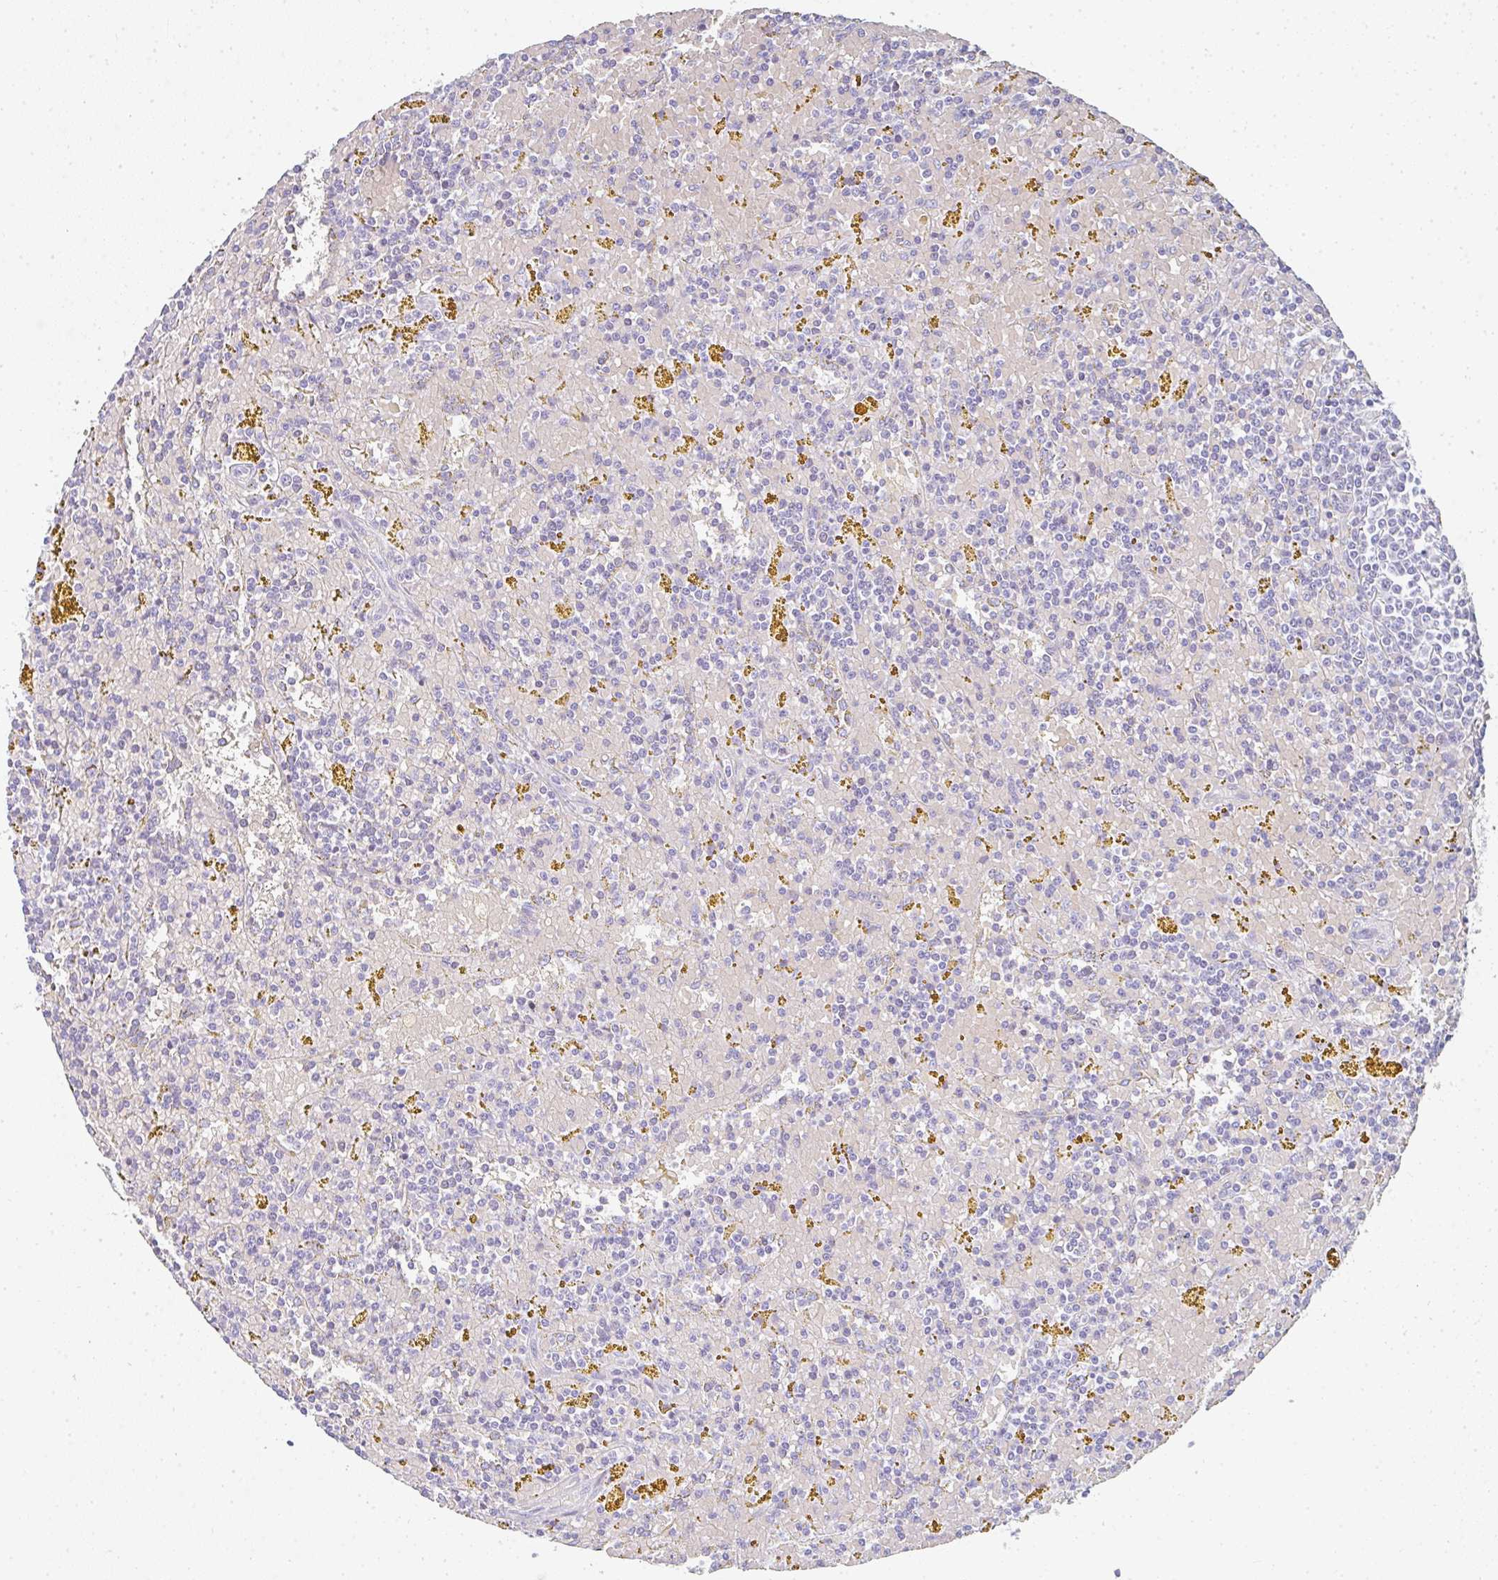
{"staining": {"intensity": "negative", "quantity": "none", "location": "none"}, "tissue": "lymphoma", "cell_type": "Tumor cells", "image_type": "cancer", "snomed": [{"axis": "morphology", "description": "Malignant lymphoma, non-Hodgkin's type, Low grade"}, {"axis": "topography", "description": "Spleen"}, {"axis": "topography", "description": "Lymph node"}], "caption": "This is an IHC image of lymphoma. There is no staining in tumor cells.", "gene": "NEU2", "patient": {"sex": "female", "age": 66}}